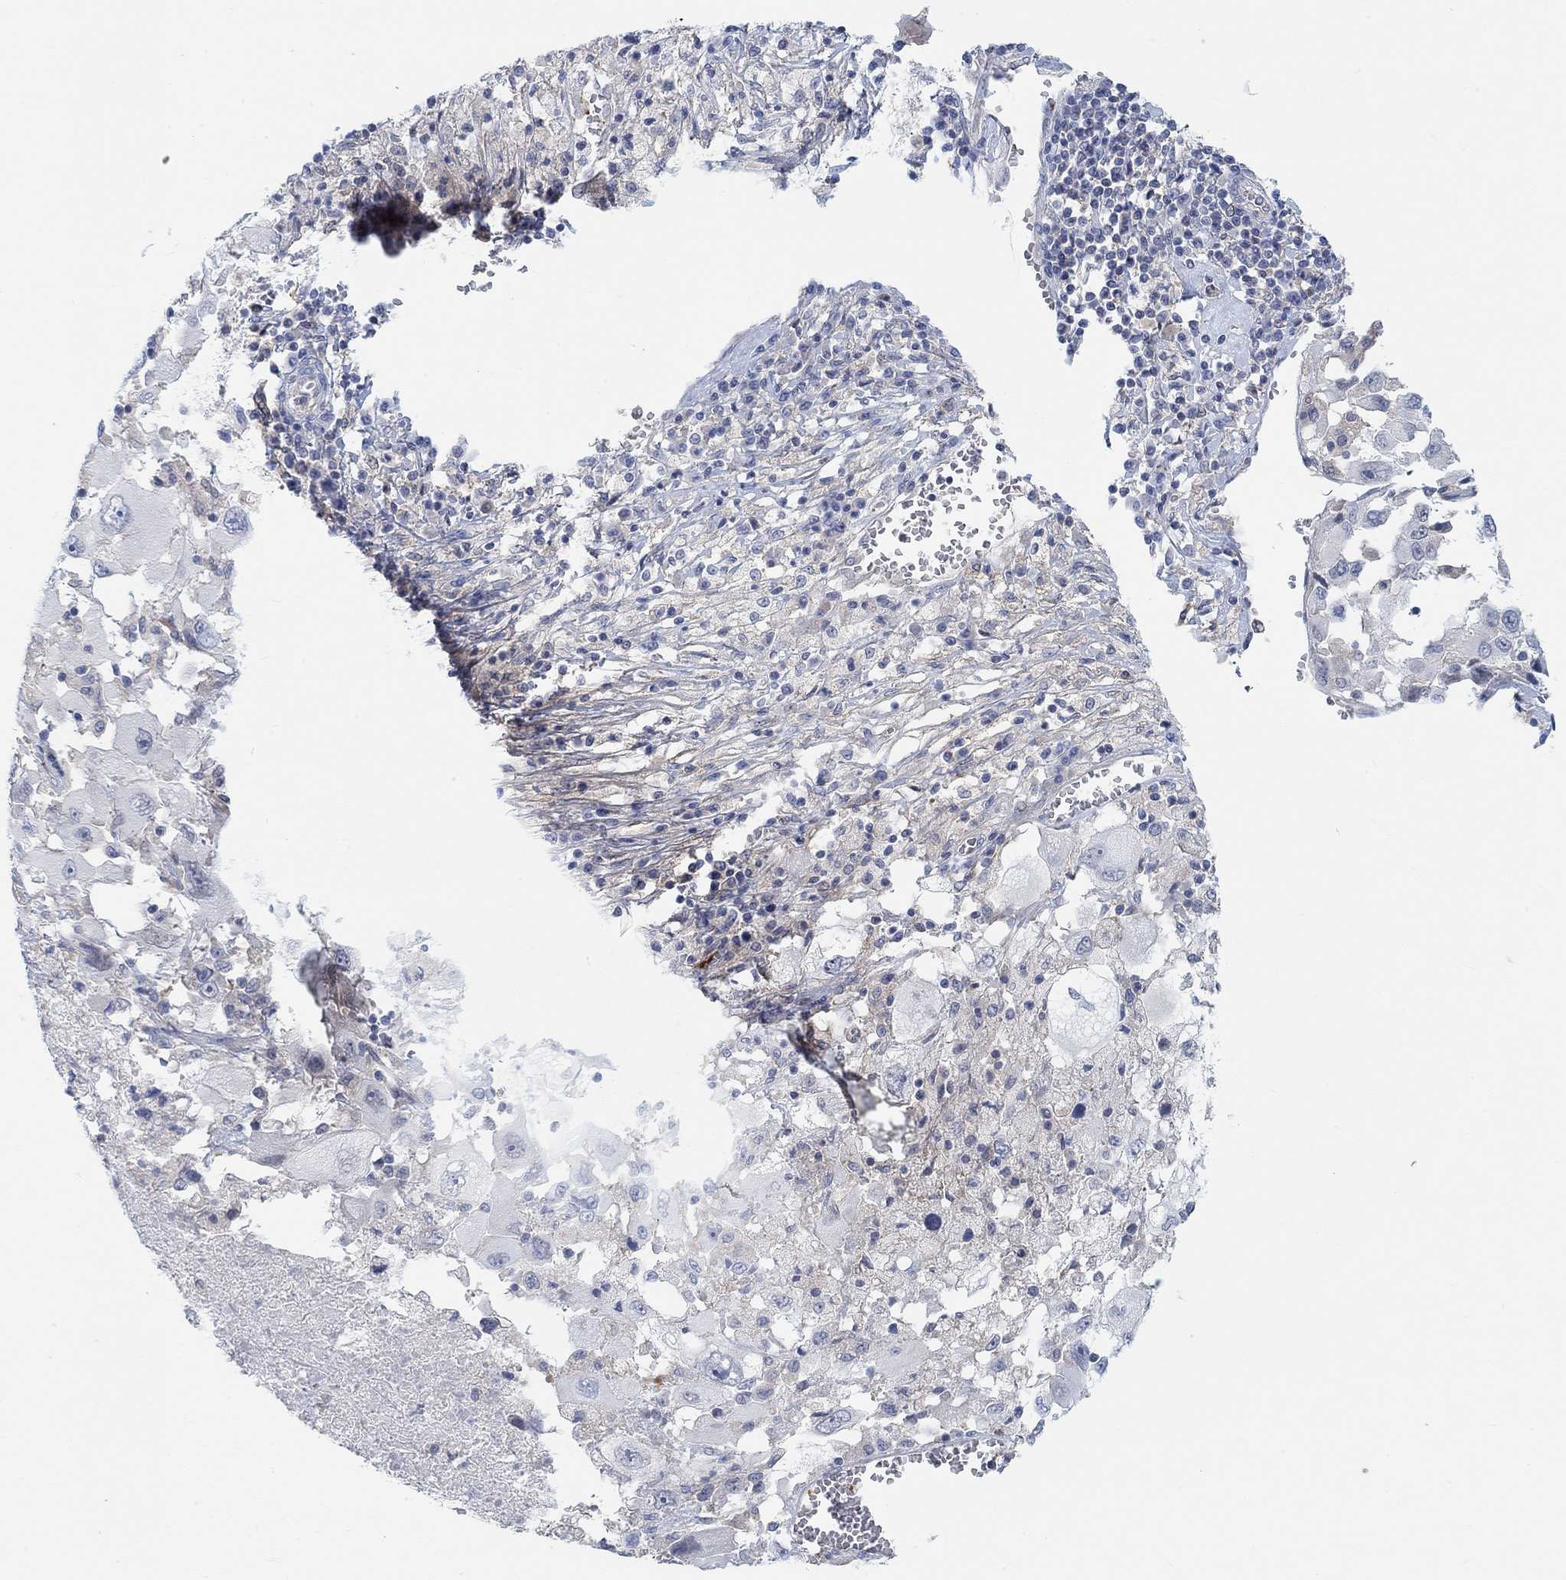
{"staining": {"intensity": "negative", "quantity": "none", "location": "none"}, "tissue": "melanoma", "cell_type": "Tumor cells", "image_type": "cancer", "snomed": [{"axis": "morphology", "description": "Malignant melanoma, Metastatic site"}, {"axis": "topography", "description": "Soft tissue"}], "caption": "DAB immunohistochemical staining of malignant melanoma (metastatic site) displays no significant expression in tumor cells.", "gene": "PMFBP1", "patient": {"sex": "male", "age": 50}}